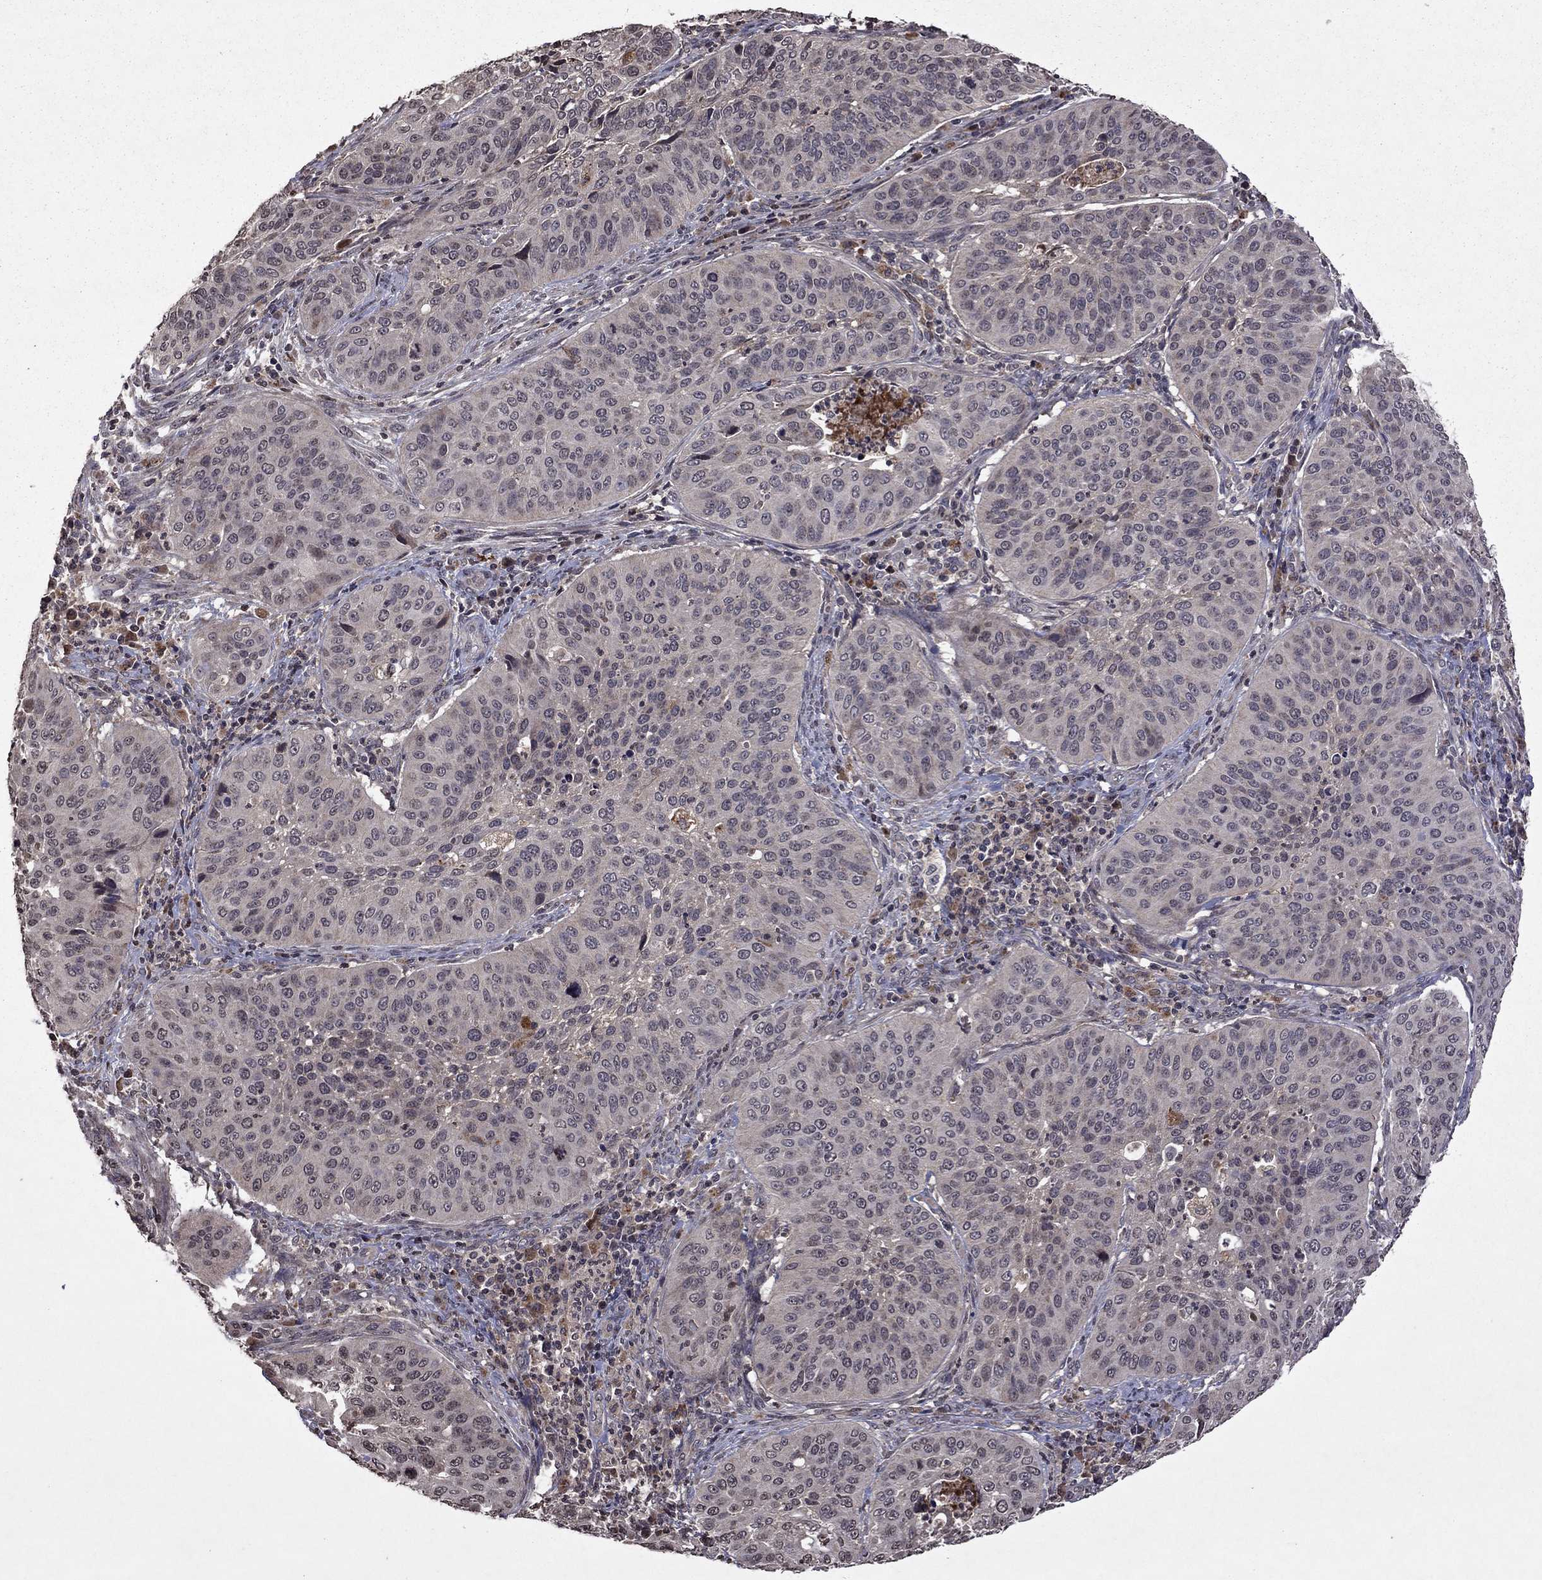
{"staining": {"intensity": "negative", "quantity": "none", "location": "none"}, "tissue": "cervical cancer", "cell_type": "Tumor cells", "image_type": "cancer", "snomed": [{"axis": "morphology", "description": "Normal tissue, NOS"}, {"axis": "morphology", "description": "Squamous cell carcinoma, NOS"}, {"axis": "topography", "description": "Cervix"}], "caption": "Immunohistochemical staining of cervical cancer demonstrates no significant expression in tumor cells.", "gene": "NLGN1", "patient": {"sex": "female", "age": 39}}